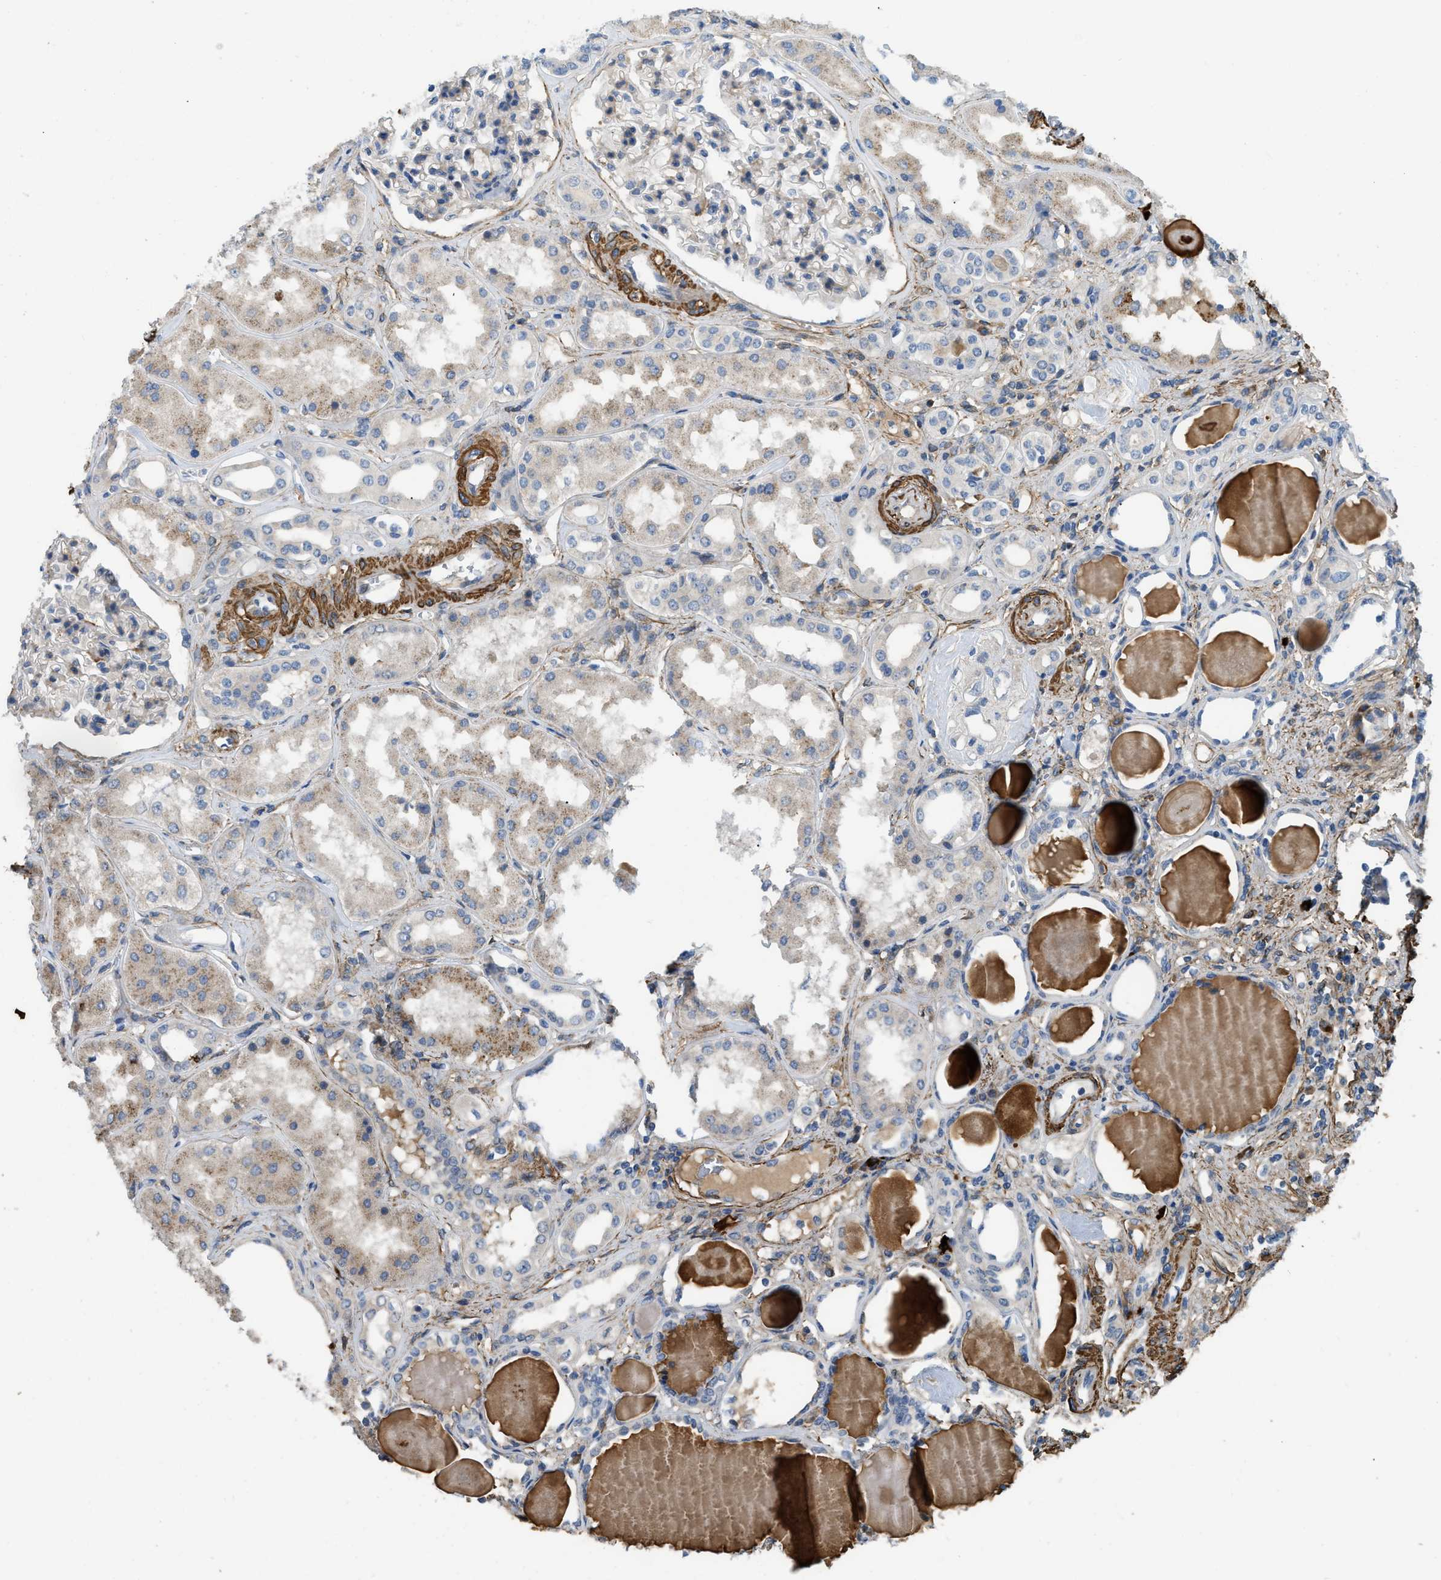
{"staining": {"intensity": "weak", "quantity": "<25%", "location": "cytoplasmic/membranous"}, "tissue": "kidney", "cell_type": "Cells in glomeruli", "image_type": "normal", "snomed": [{"axis": "morphology", "description": "Normal tissue, NOS"}, {"axis": "topography", "description": "Kidney"}], "caption": "Cells in glomeruli show no significant staining in normal kidney.", "gene": "BMPR1A", "patient": {"sex": "female", "age": 56}}